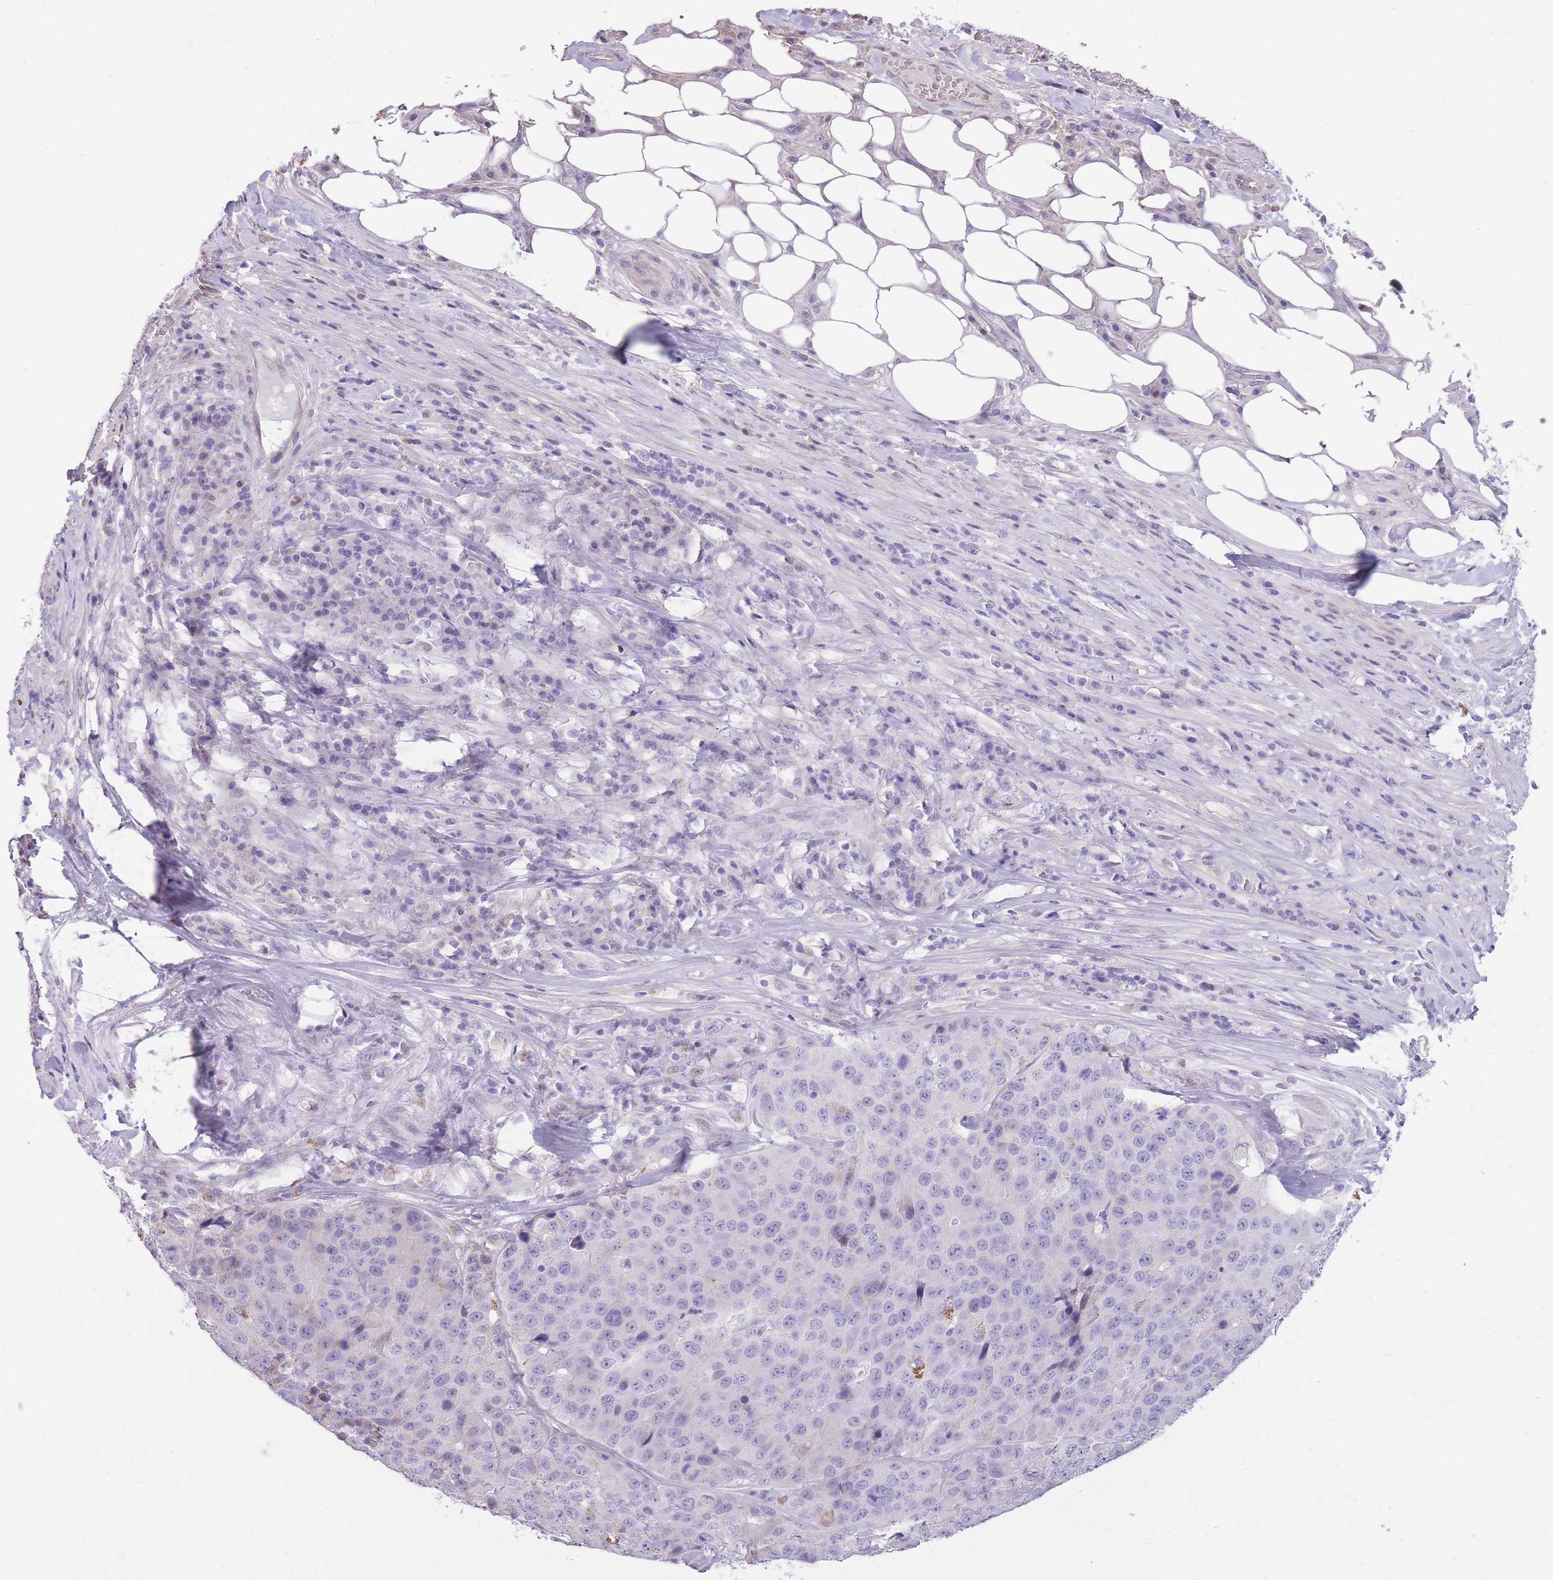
{"staining": {"intensity": "negative", "quantity": "none", "location": "none"}, "tissue": "stomach cancer", "cell_type": "Tumor cells", "image_type": "cancer", "snomed": [{"axis": "morphology", "description": "Adenocarcinoma, NOS"}, {"axis": "topography", "description": "Stomach"}], "caption": "High magnification brightfield microscopy of stomach cancer stained with DAB (brown) and counterstained with hematoxylin (blue): tumor cells show no significant expression.", "gene": "WDR70", "patient": {"sex": "male", "age": 71}}